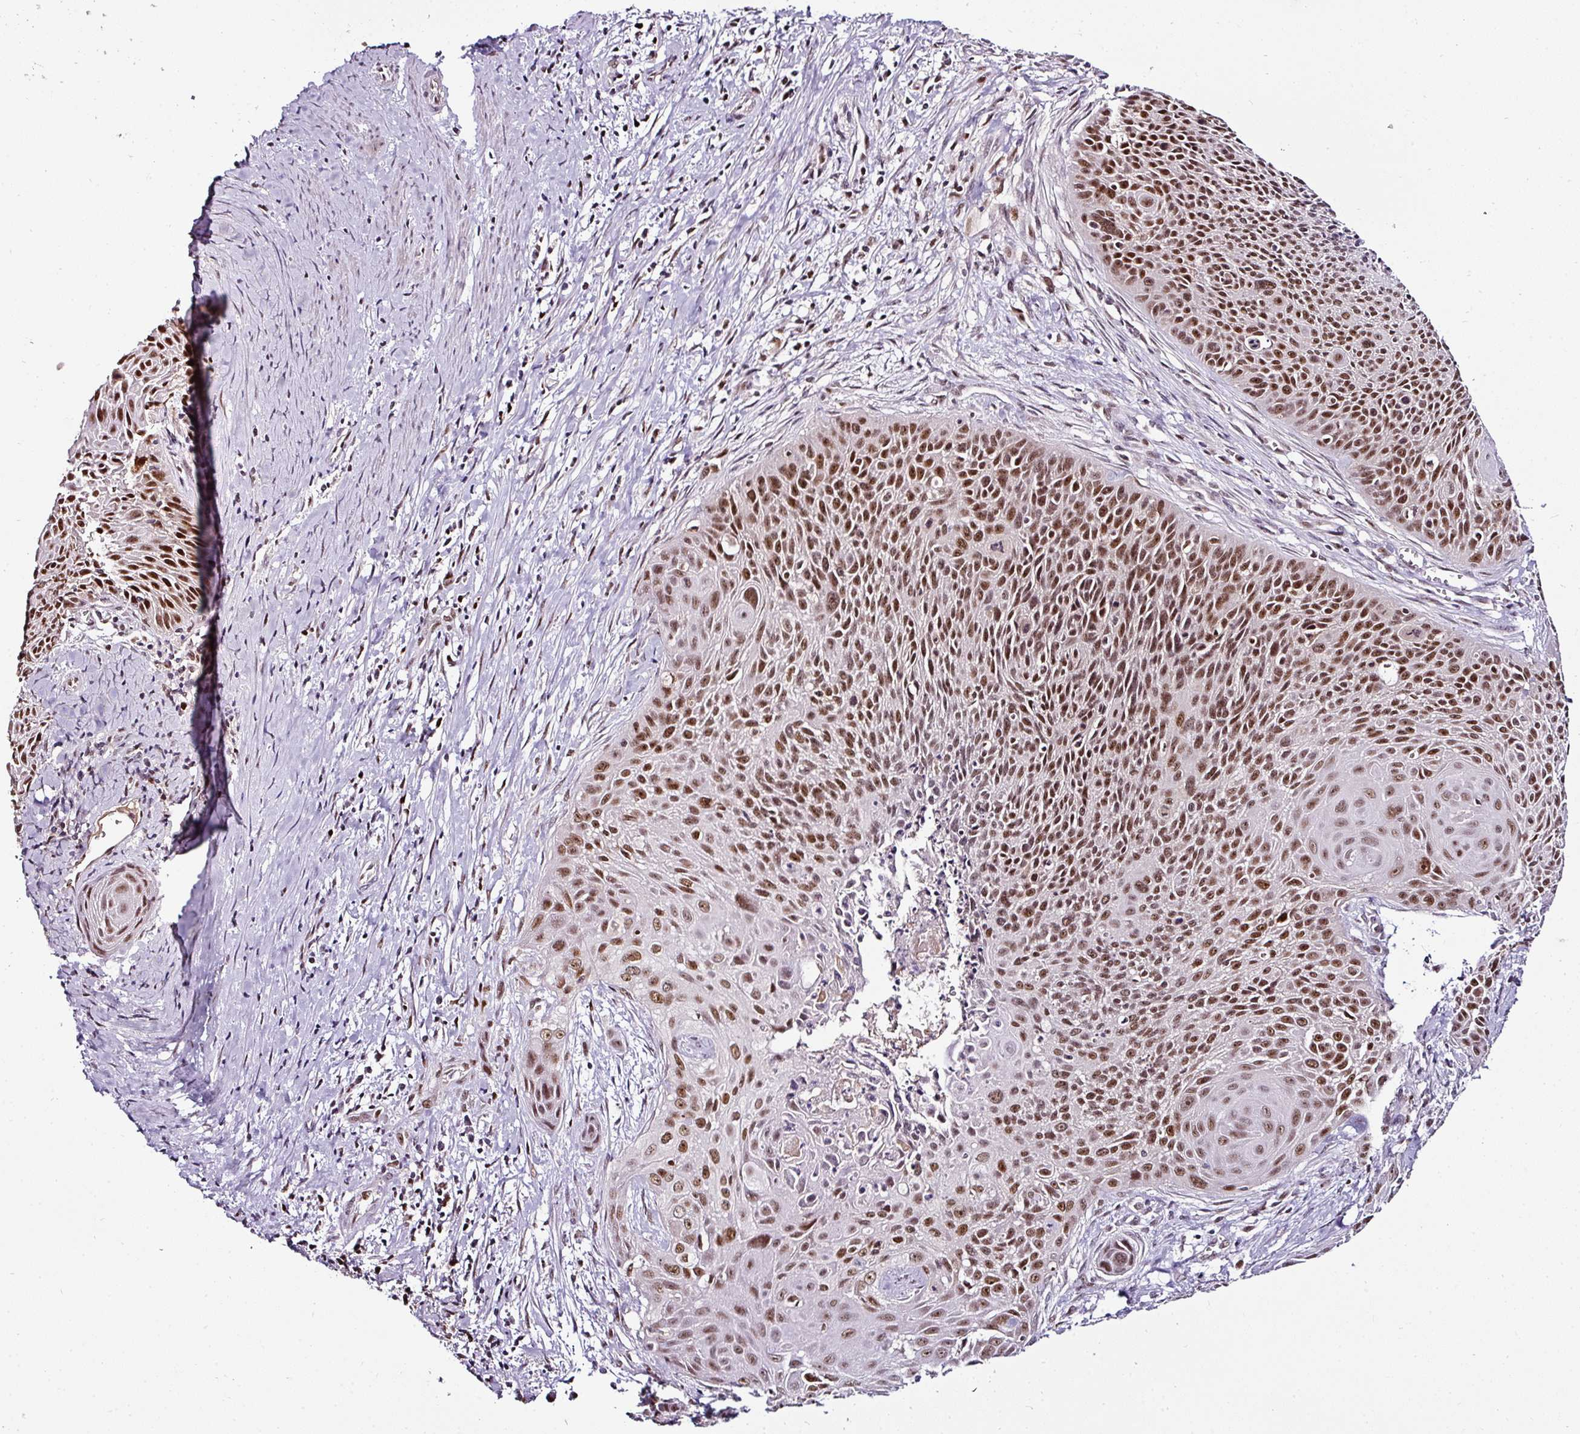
{"staining": {"intensity": "strong", "quantity": ">75%", "location": "nuclear"}, "tissue": "cervical cancer", "cell_type": "Tumor cells", "image_type": "cancer", "snomed": [{"axis": "morphology", "description": "Squamous cell carcinoma, NOS"}, {"axis": "topography", "description": "Cervix"}], "caption": "This is a histology image of immunohistochemistry staining of cervical cancer, which shows strong positivity in the nuclear of tumor cells.", "gene": "KLF16", "patient": {"sex": "female", "age": 55}}